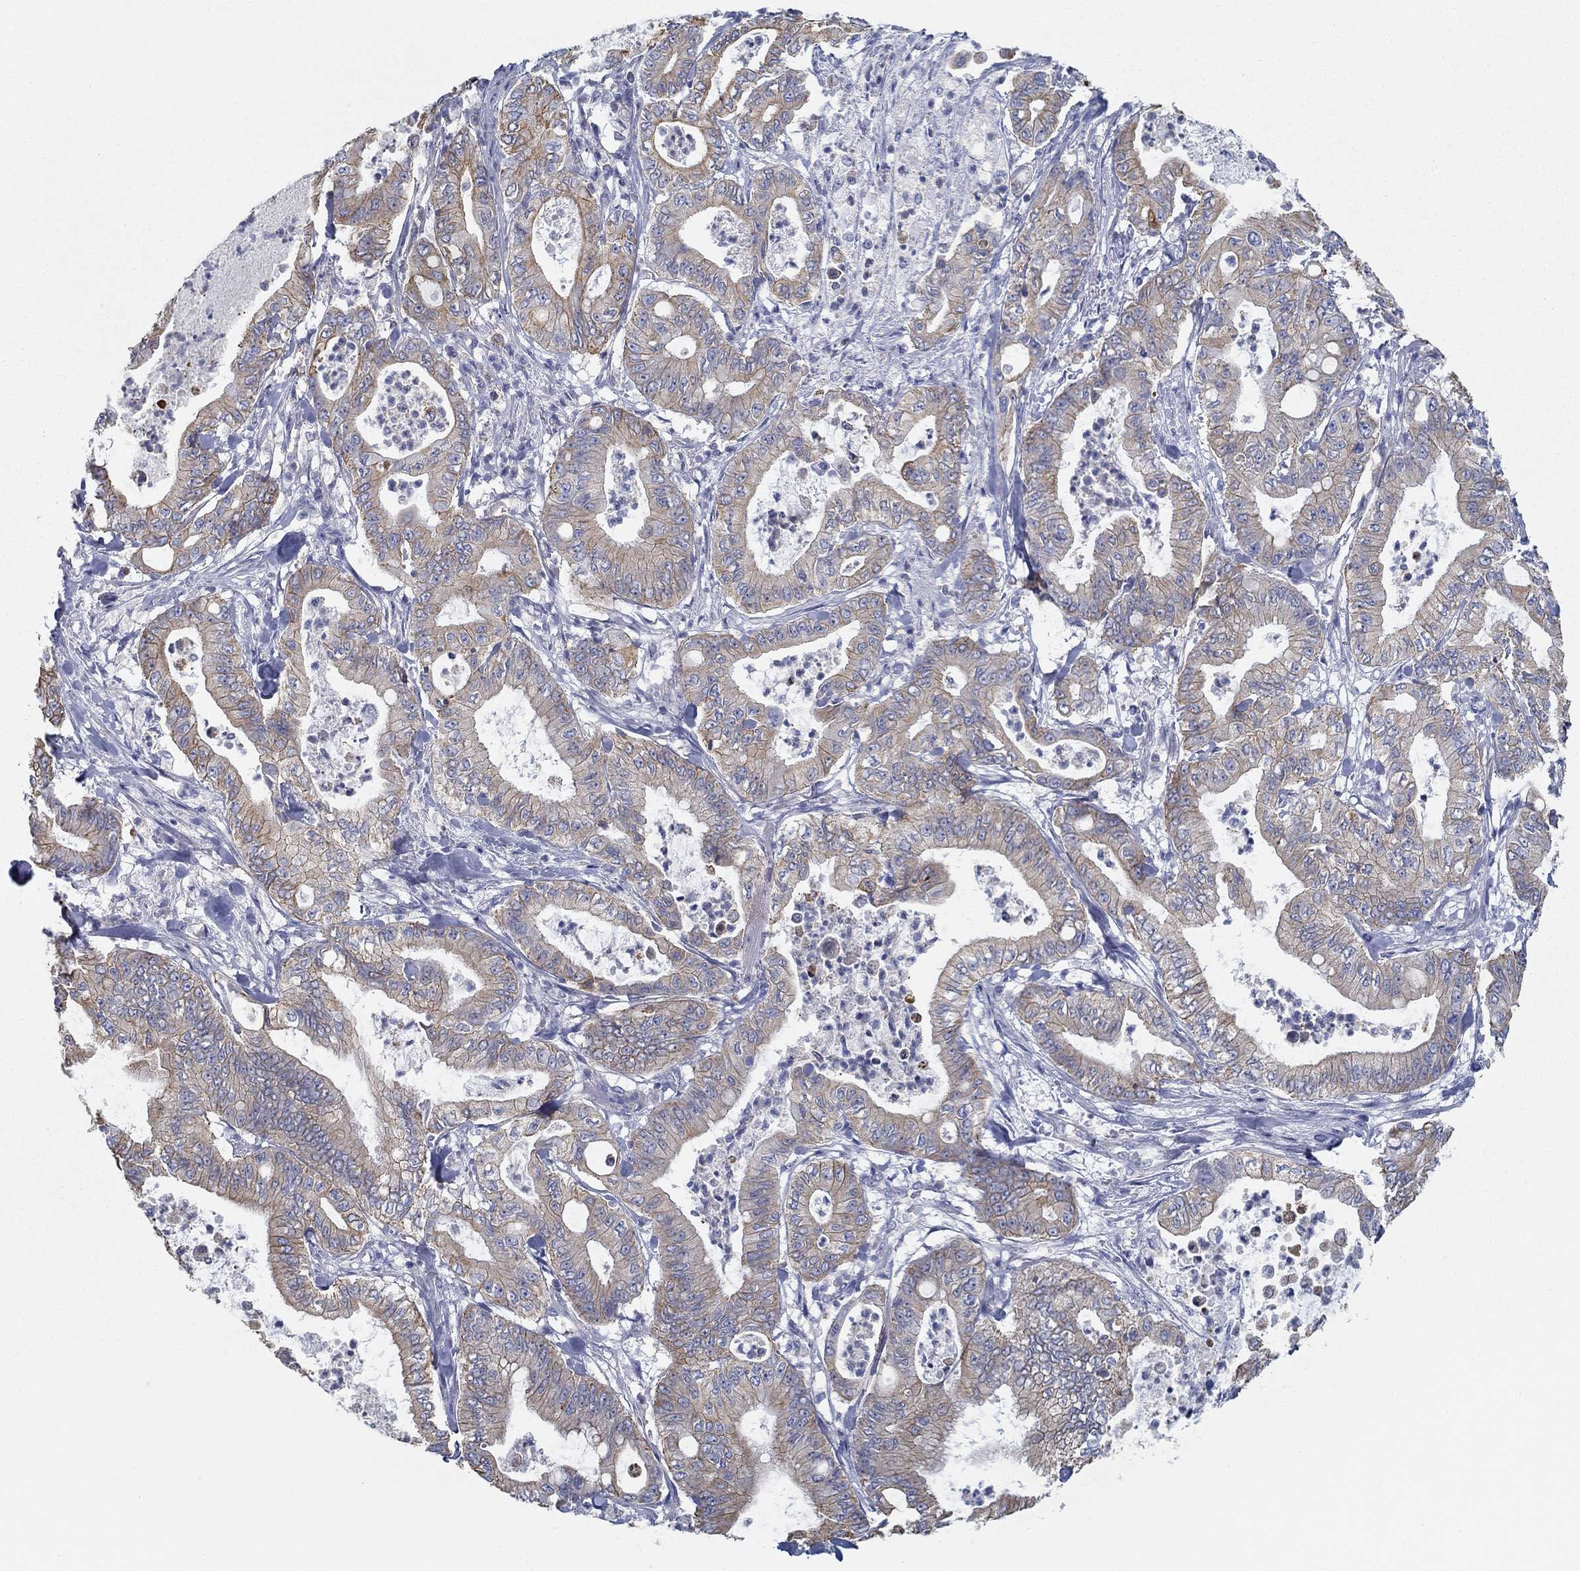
{"staining": {"intensity": "moderate", "quantity": "25%-75%", "location": "cytoplasmic/membranous"}, "tissue": "pancreatic cancer", "cell_type": "Tumor cells", "image_type": "cancer", "snomed": [{"axis": "morphology", "description": "Adenocarcinoma, NOS"}, {"axis": "topography", "description": "Pancreas"}], "caption": "Pancreatic cancer (adenocarcinoma) was stained to show a protein in brown. There is medium levels of moderate cytoplasmic/membranous expression in approximately 25%-75% of tumor cells. (Brightfield microscopy of DAB IHC at high magnification).", "gene": "BBOF1", "patient": {"sex": "male", "age": 71}}